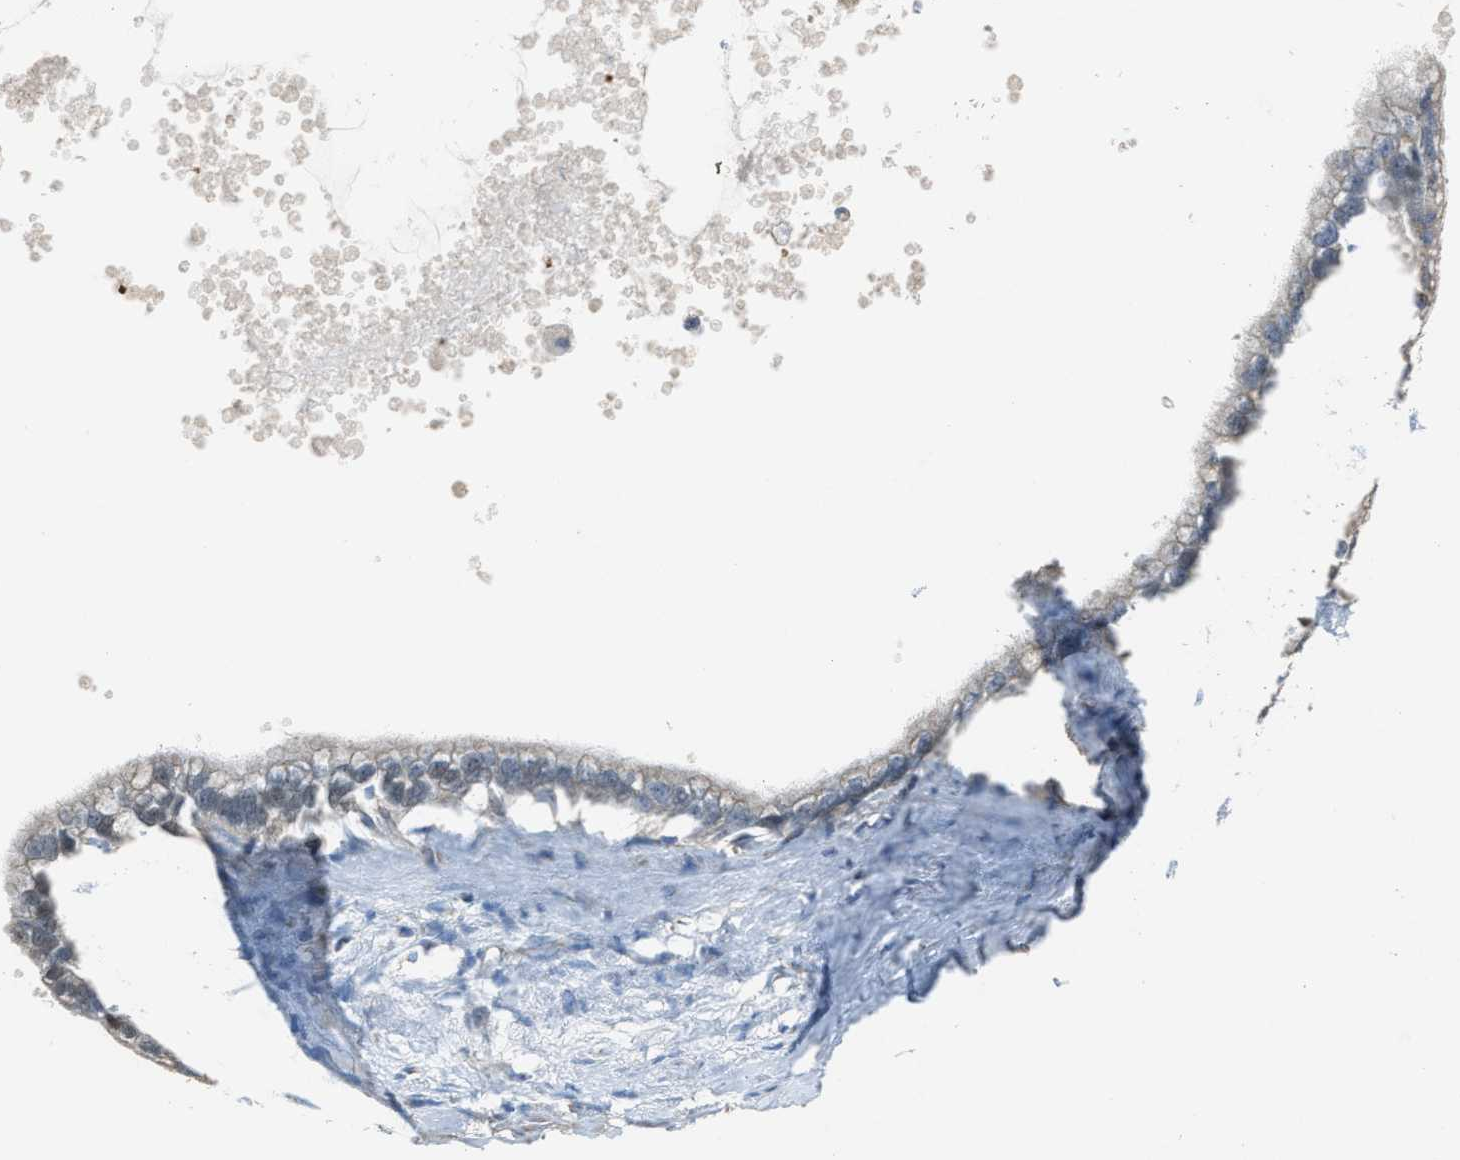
{"staining": {"intensity": "weak", "quantity": "<25%", "location": "cytoplasmic/membranous"}, "tissue": "pancreatic cancer", "cell_type": "Tumor cells", "image_type": "cancer", "snomed": [{"axis": "morphology", "description": "Adenocarcinoma, NOS"}, {"axis": "topography", "description": "Pancreas"}], "caption": "Tumor cells are negative for protein expression in human adenocarcinoma (pancreatic).", "gene": "SLC25A11", "patient": {"sex": "male", "age": 74}}